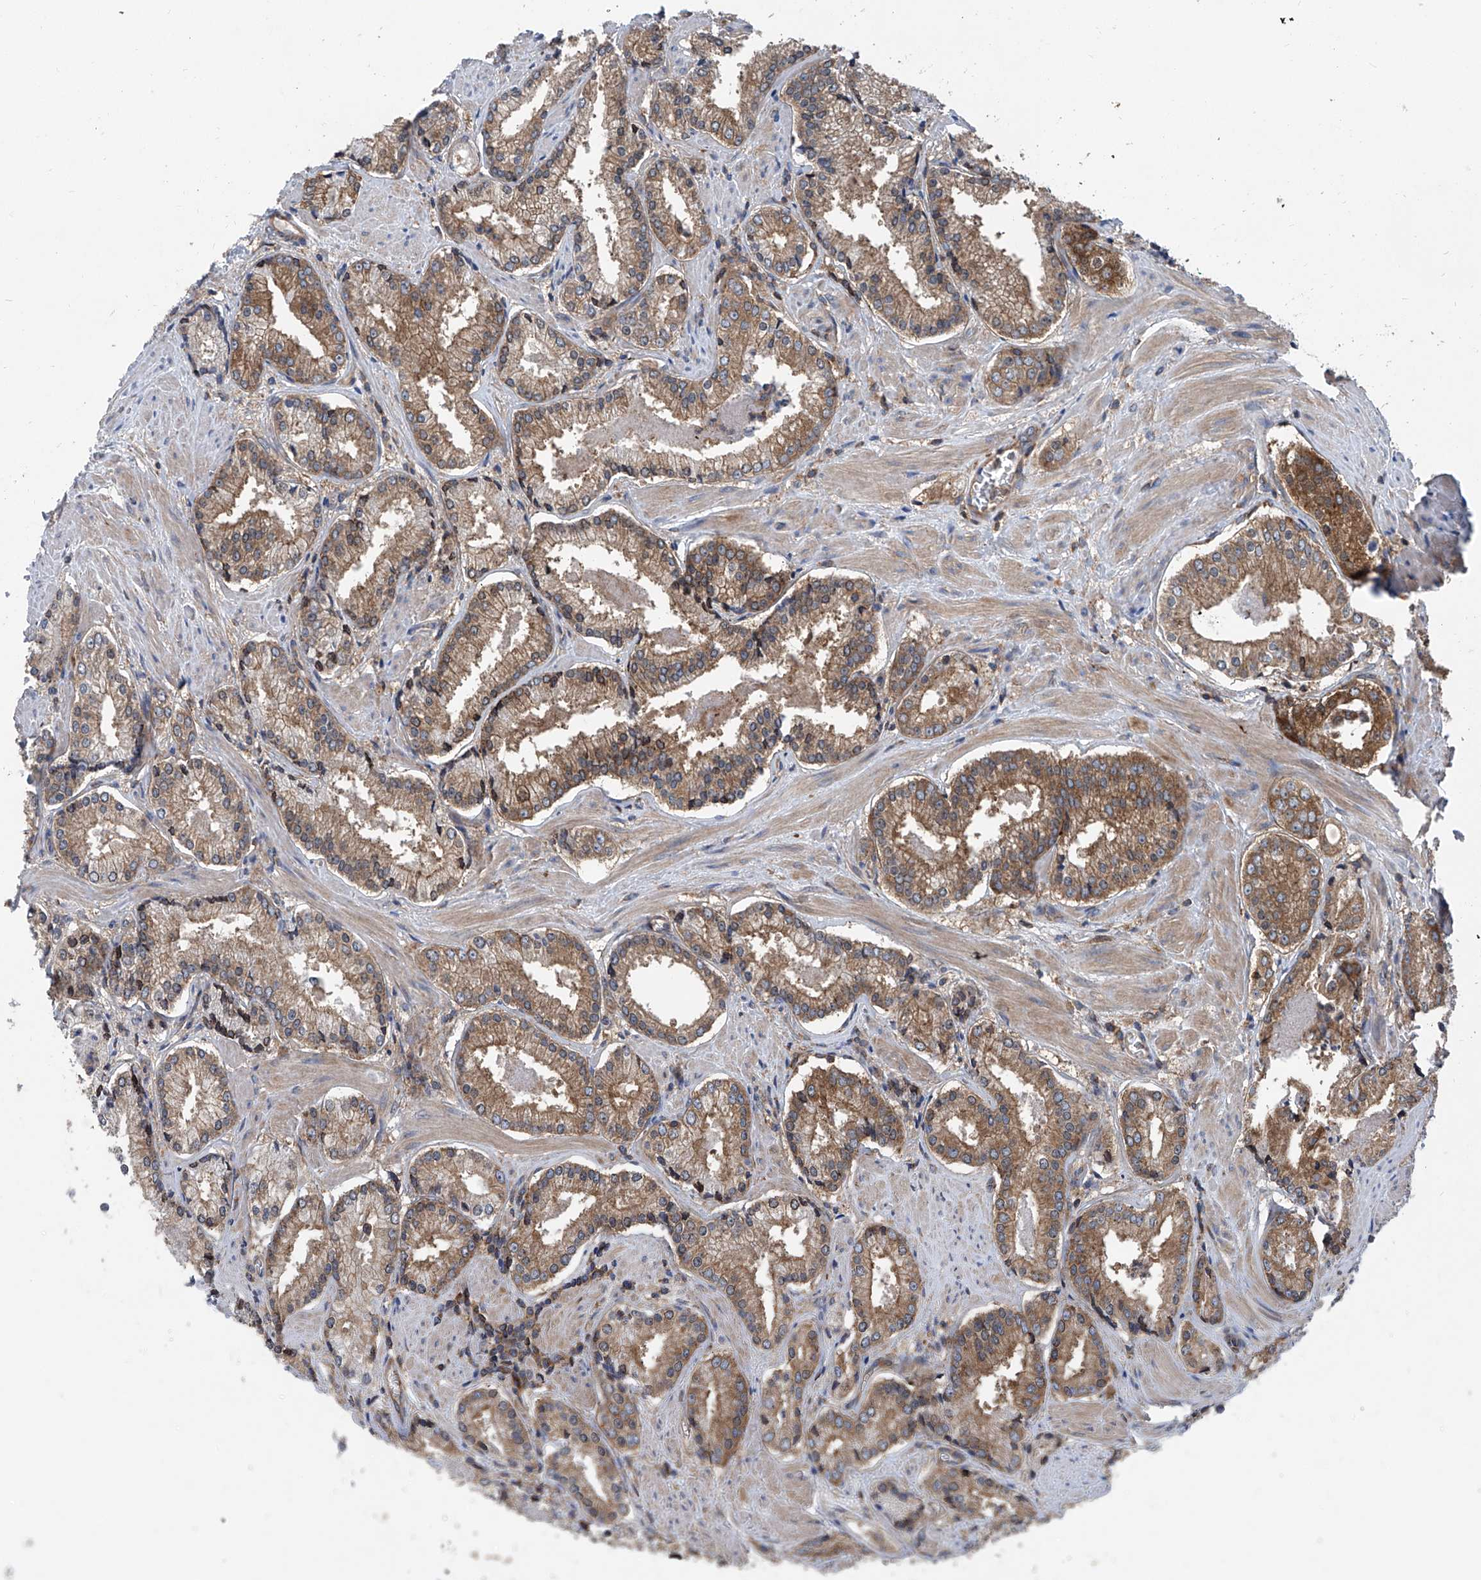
{"staining": {"intensity": "moderate", "quantity": ">75%", "location": "cytoplasmic/membranous"}, "tissue": "prostate cancer", "cell_type": "Tumor cells", "image_type": "cancer", "snomed": [{"axis": "morphology", "description": "Adenocarcinoma, Low grade"}, {"axis": "topography", "description": "Prostate"}], "caption": "IHC of human prostate cancer shows medium levels of moderate cytoplasmic/membranous positivity in approximately >75% of tumor cells.", "gene": "SMAP1", "patient": {"sex": "male", "age": 54}}